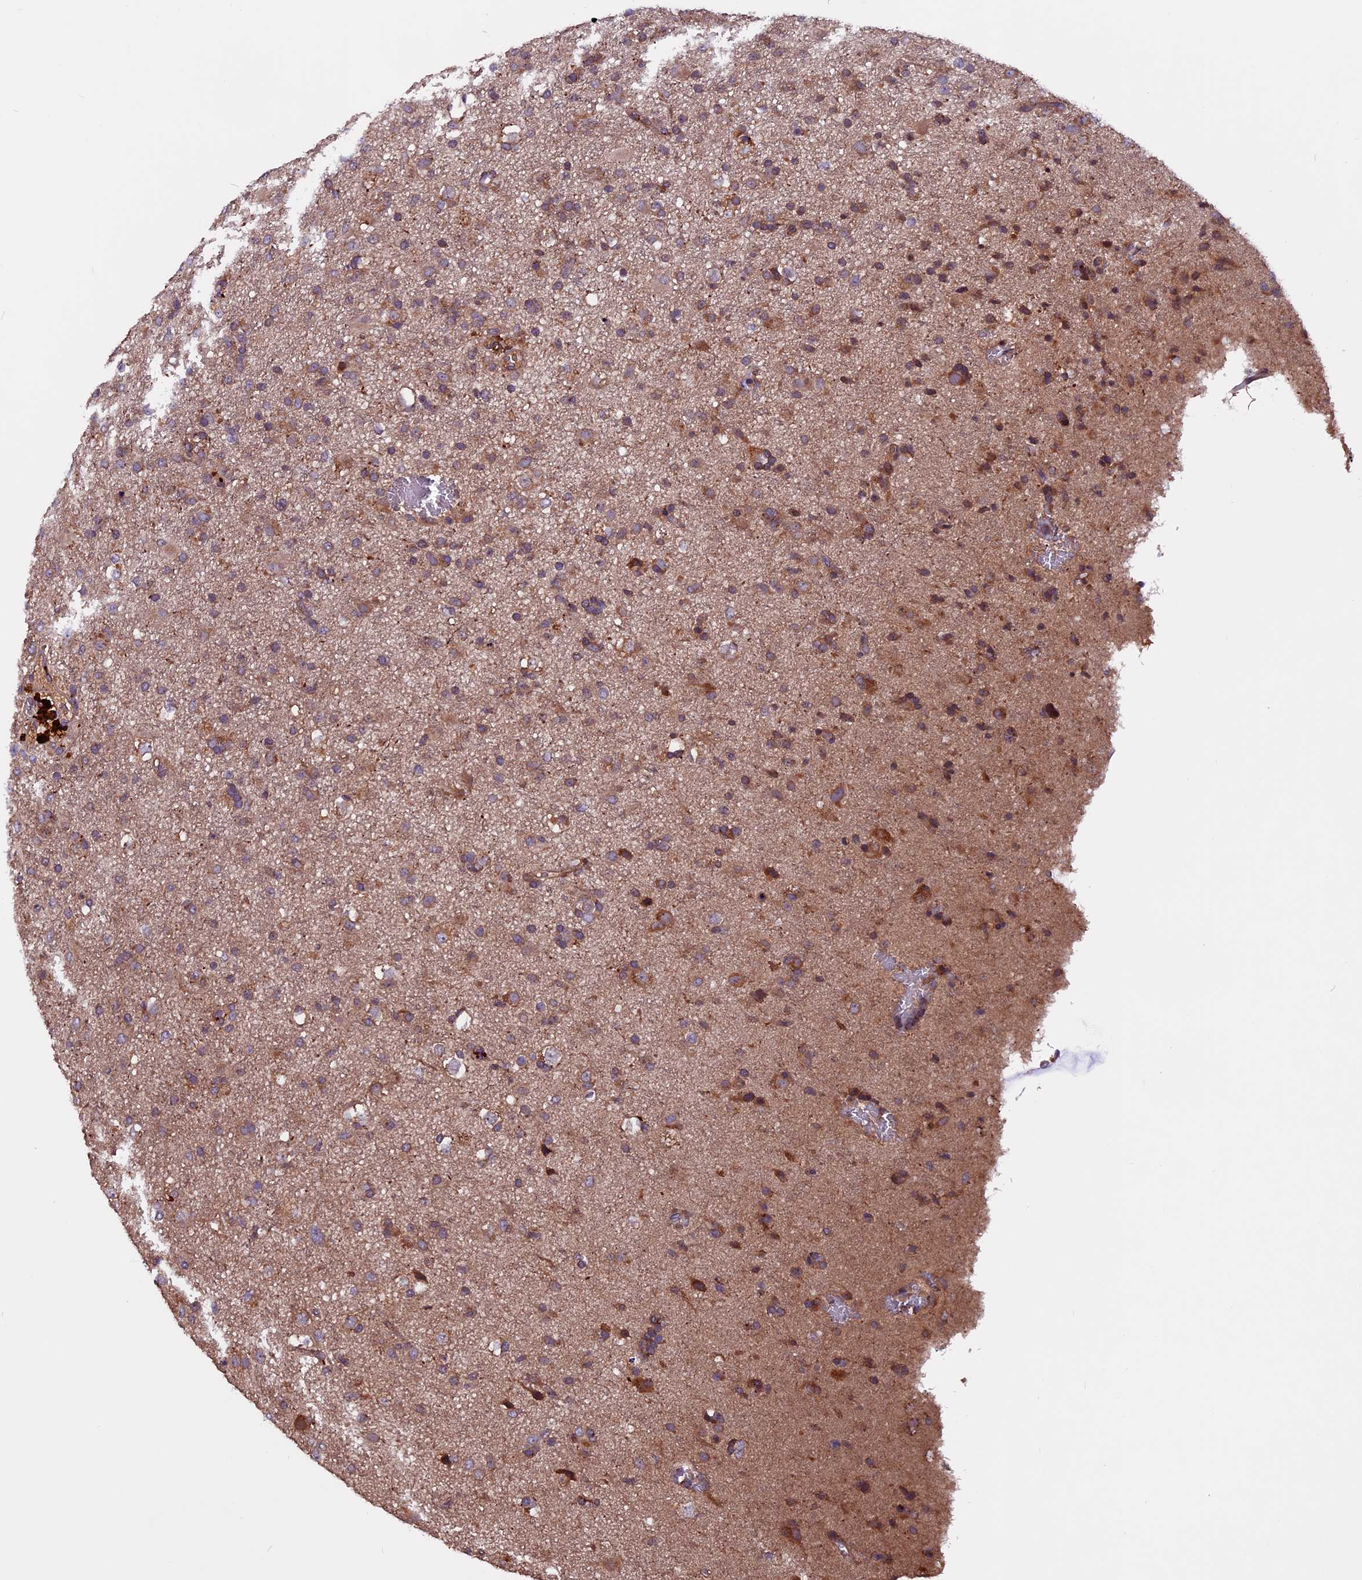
{"staining": {"intensity": "moderate", "quantity": "<25%", "location": "cytoplasmic/membranous"}, "tissue": "glioma", "cell_type": "Tumor cells", "image_type": "cancer", "snomed": [{"axis": "morphology", "description": "Glioma, malignant, Low grade"}, {"axis": "topography", "description": "Brain"}], "caption": "High-magnification brightfield microscopy of malignant glioma (low-grade) stained with DAB (3,3'-diaminobenzidine) (brown) and counterstained with hematoxylin (blue). tumor cells exhibit moderate cytoplasmic/membranous positivity is appreciated in approximately<25% of cells. The protein is shown in brown color, while the nuclei are stained blue.", "gene": "ZNF598", "patient": {"sex": "male", "age": 65}}